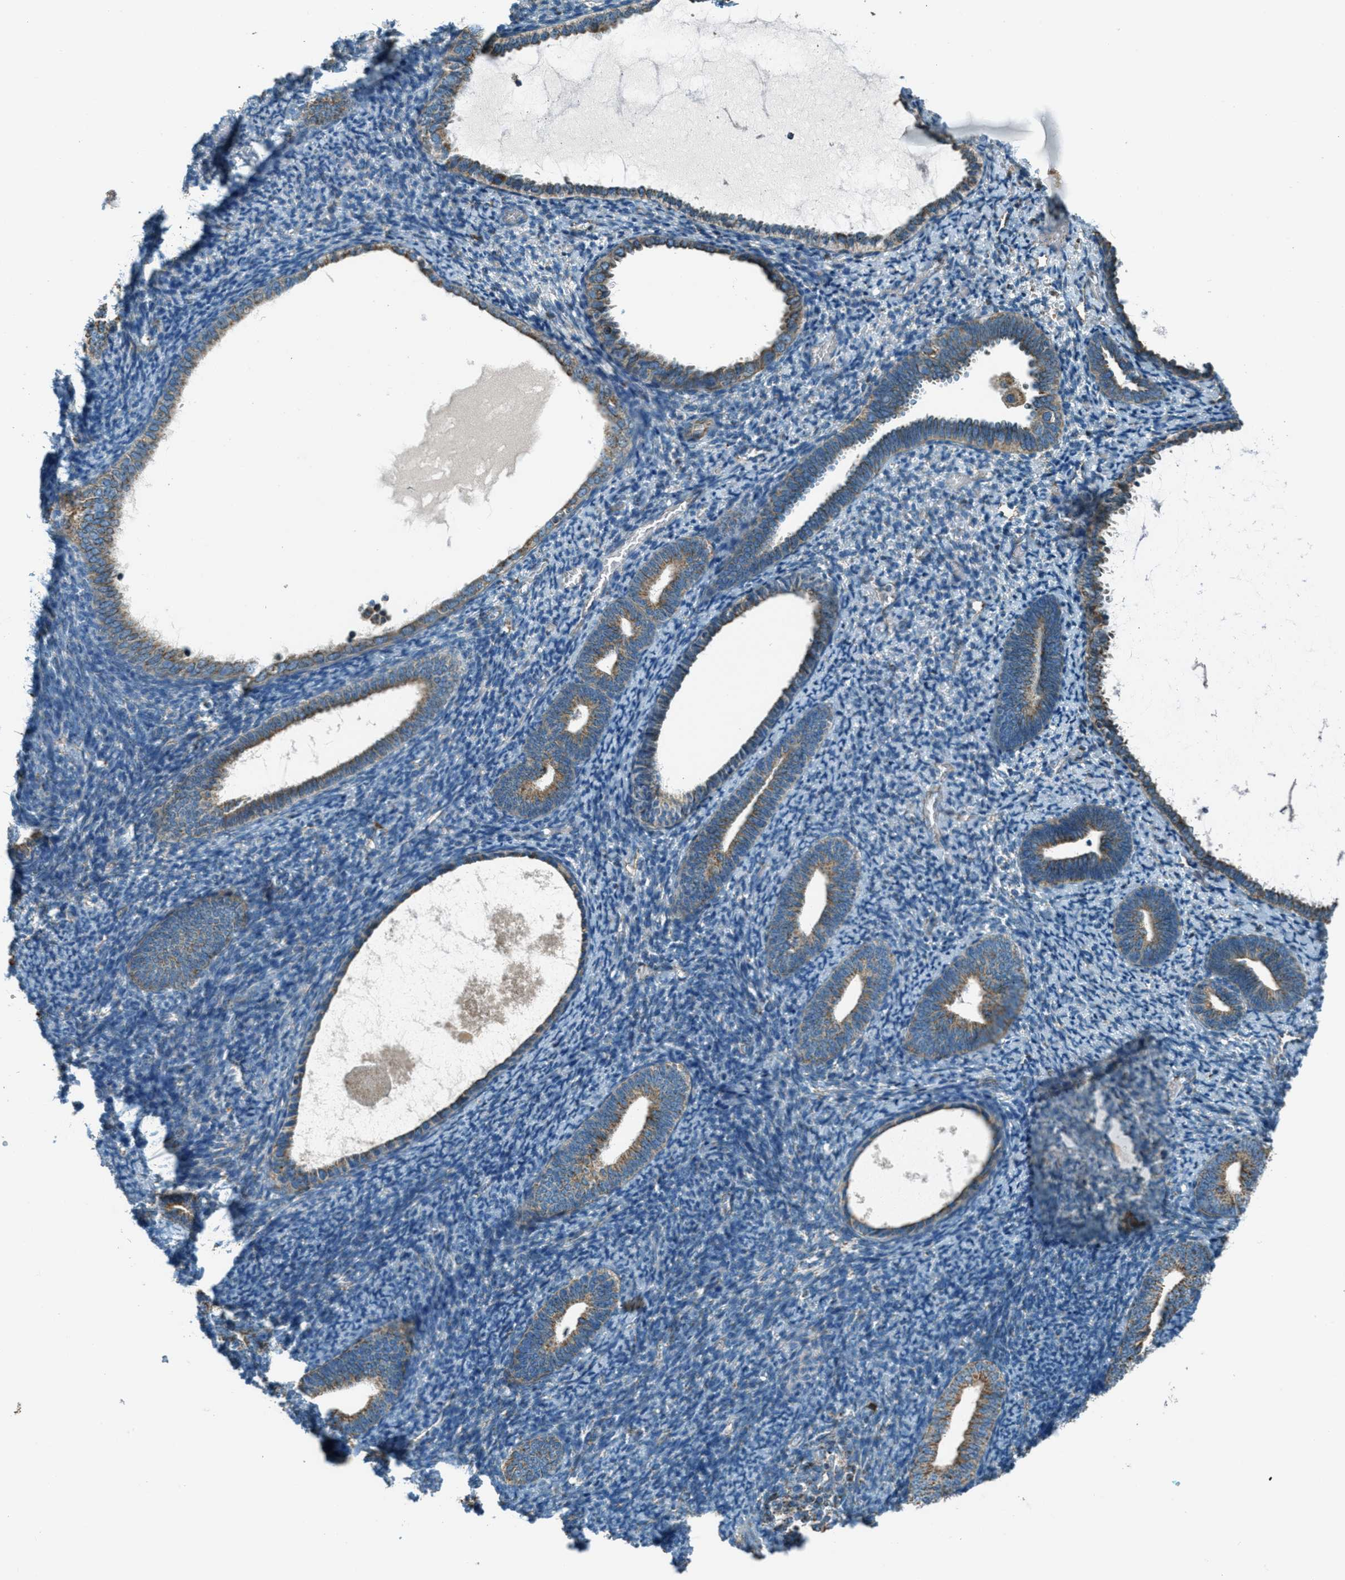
{"staining": {"intensity": "negative", "quantity": "none", "location": "none"}, "tissue": "endometrium", "cell_type": "Cells in endometrial stroma", "image_type": "normal", "snomed": [{"axis": "morphology", "description": "Normal tissue, NOS"}, {"axis": "topography", "description": "Endometrium"}], "caption": "Immunohistochemistry histopathology image of unremarkable endometrium: human endometrium stained with DAB shows no significant protein staining in cells in endometrial stroma.", "gene": "CHST15", "patient": {"sex": "female", "age": 66}}